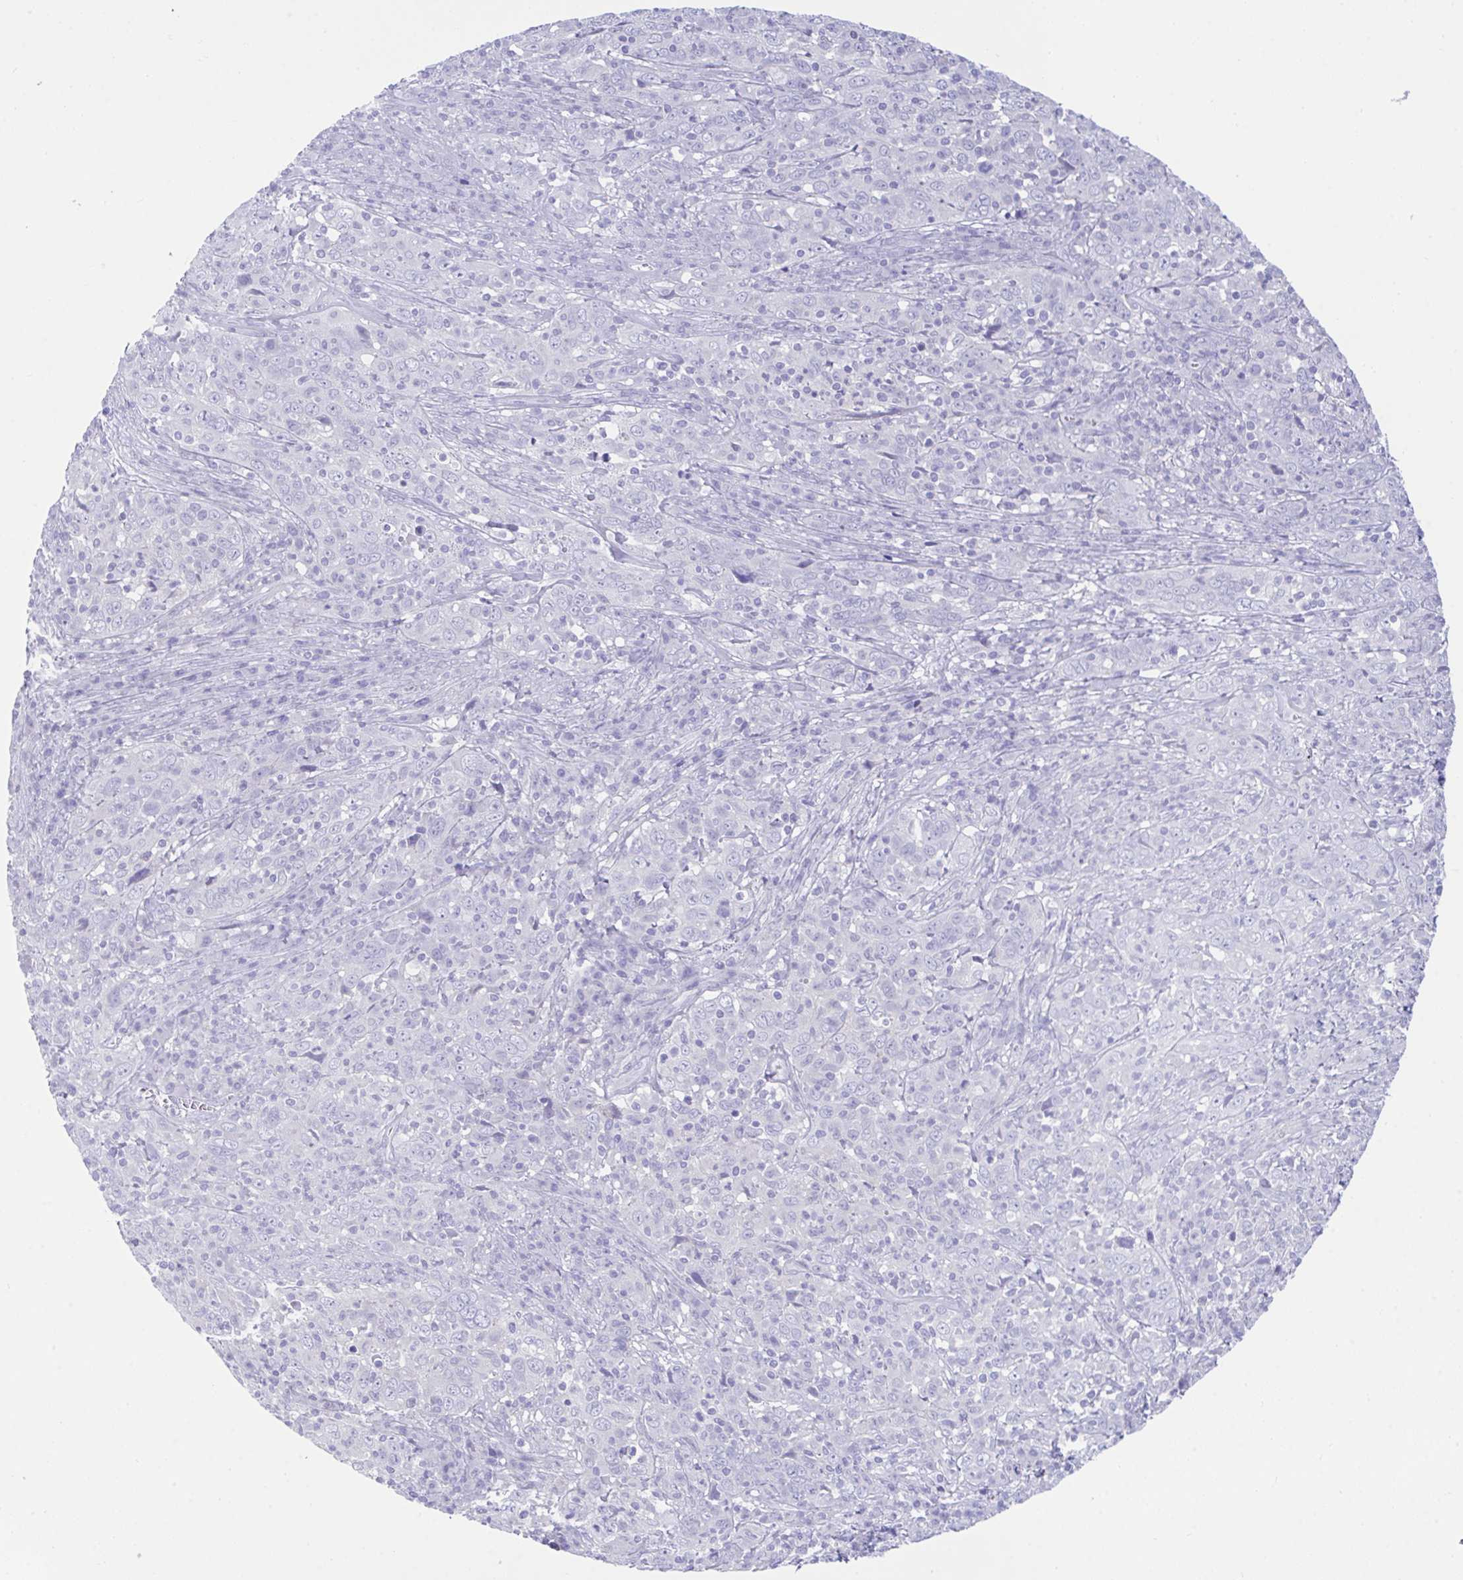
{"staining": {"intensity": "negative", "quantity": "none", "location": "none"}, "tissue": "cervical cancer", "cell_type": "Tumor cells", "image_type": "cancer", "snomed": [{"axis": "morphology", "description": "Squamous cell carcinoma, NOS"}, {"axis": "topography", "description": "Cervix"}], "caption": "Photomicrograph shows no significant protein staining in tumor cells of cervical squamous cell carcinoma.", "gene": "PLEKHH1", "patient": {"sex": "female", "age": 46}}